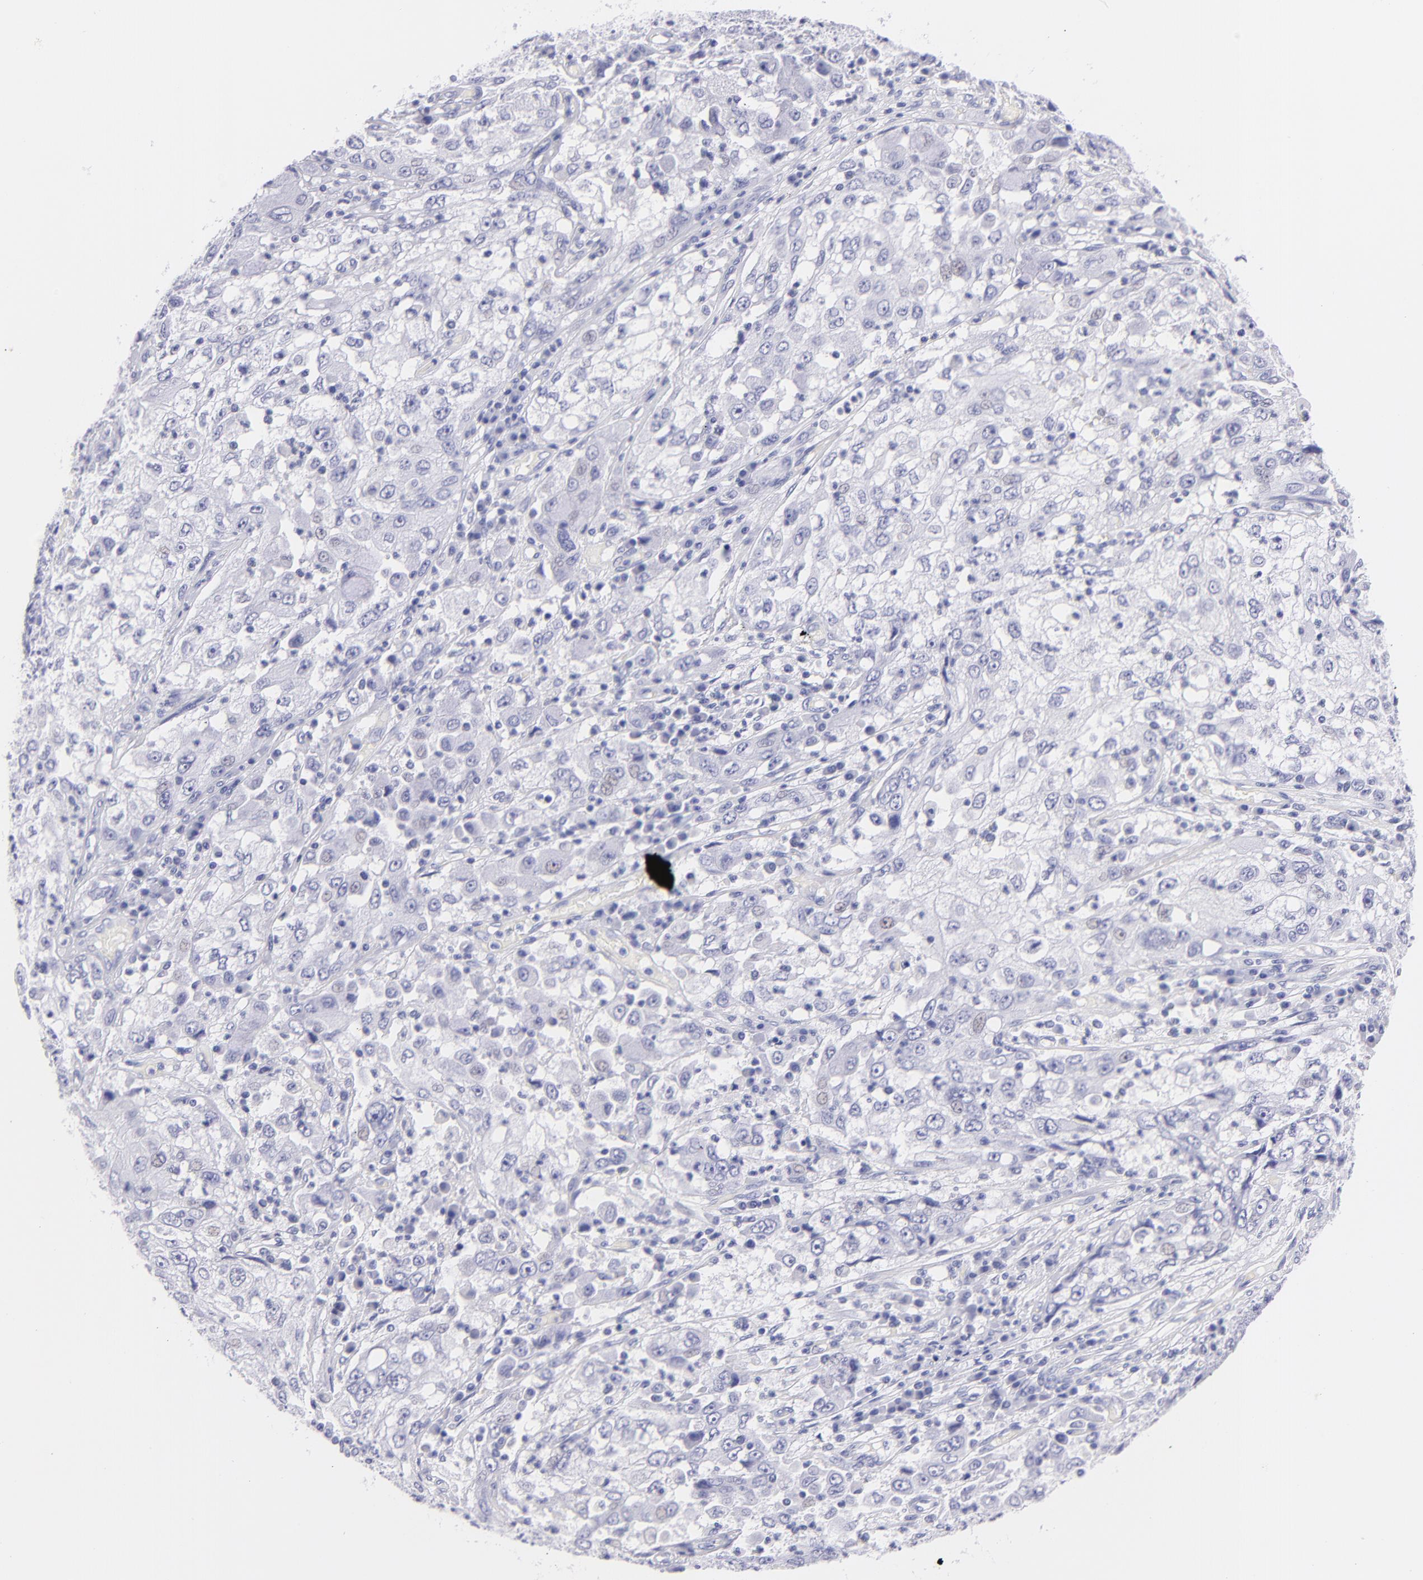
{"staining": {"intensity": "negative", "quantity": "none", "location": "none"}, "tissue": "cervical cancer", "cell_type": "Tumor cells", "image_type": "cancer", "snomed": [{"axis": "morphology", "description": "Squamous cell carcinoma, NOS"}, {"axis": "topography", "description": "Cervix"}], "caption": "Immunohistochemical staining of cervical cancer displays no significant expression in tumor cells.", "gene": "CNP", "patient": {"sex": "female", "age": 36}}